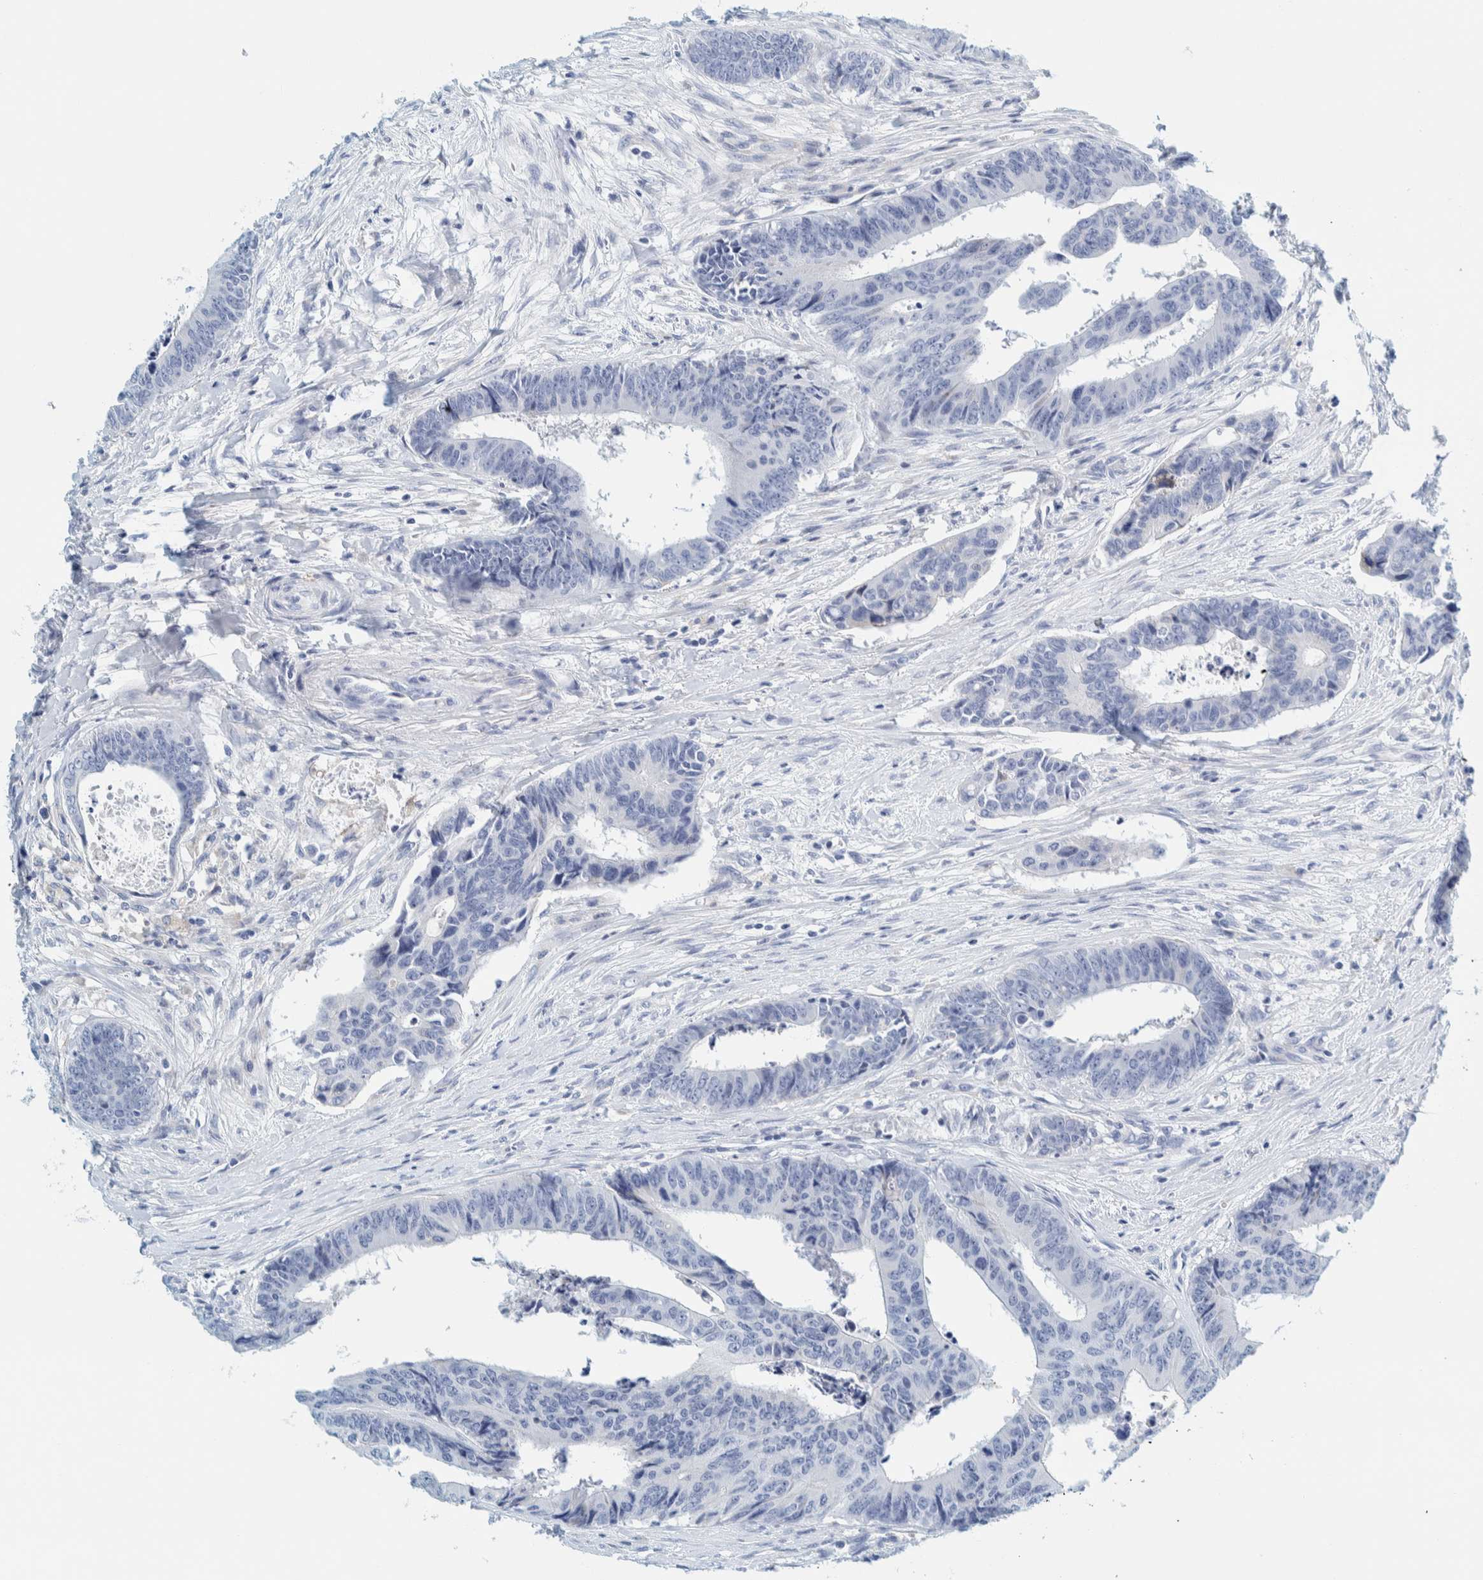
{"staining": {"intensity": "negative", "quantity": "none", "location": "none"}, "tissue": "colorectal cancer", "cell_type": "Tumor cells", "image_type": "cancer", "snomed": [{"axis": "morphology", "description": "Adenocarcinoma, NOS"}, {"axis": "topography", "description": "Rectum"}], "caption": "Immunohistochemistry (IHC) photomicrograph of neoplastic tissue: colorectal adenocarcinoma stained with DAB (3,3'-diaminobenzidine) displays no significant protein staining in tumor cells.", "gene": "MOG", "patient": {"sex": "male", "age": 84}}